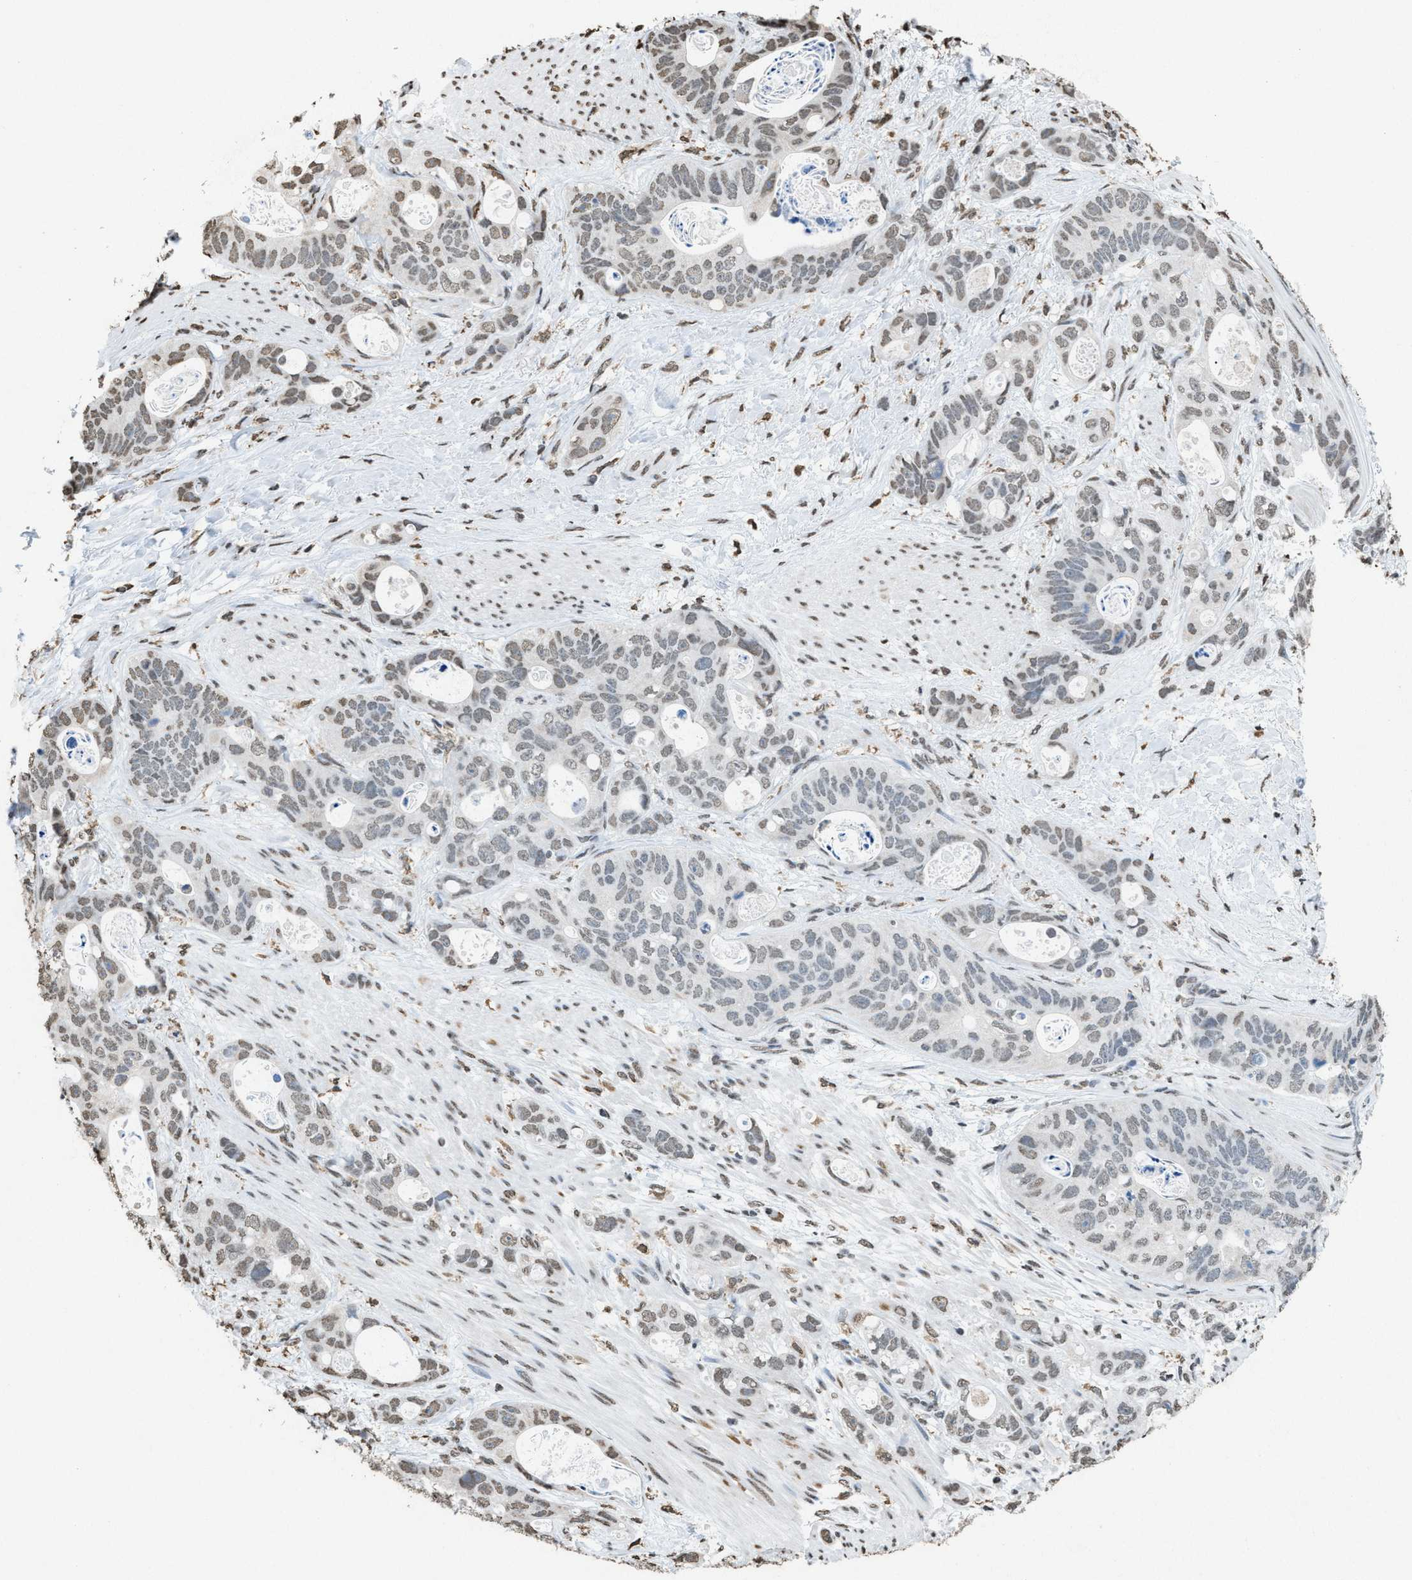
{"staining": {"intensity": "weak", "quantity": "<25%", "location": "nuclear"}, "tissue": "stomach cancer", "cell_type": "Tumor cells", "image_type": "cancer", "snomed": [{"axis": "morphology", "description": "Normal tissue, NOS"}, {"axis": "morphology", "description": "Adenocarcinoma, NOS"}, {"axis": "topography", "description": "Stomach"}], "caption": "An immunohistochemistry image of adenocarcinoma (stomach) is shown. There is no staining in tumor cells of adenocarcinoma (stomach). (DAB (3,3'-diaminobenzidine) IHC visualized using brightfield microscopy, high magnification).", "gene": "NUP88", "patient": {"sex": "female", "age": 89}}